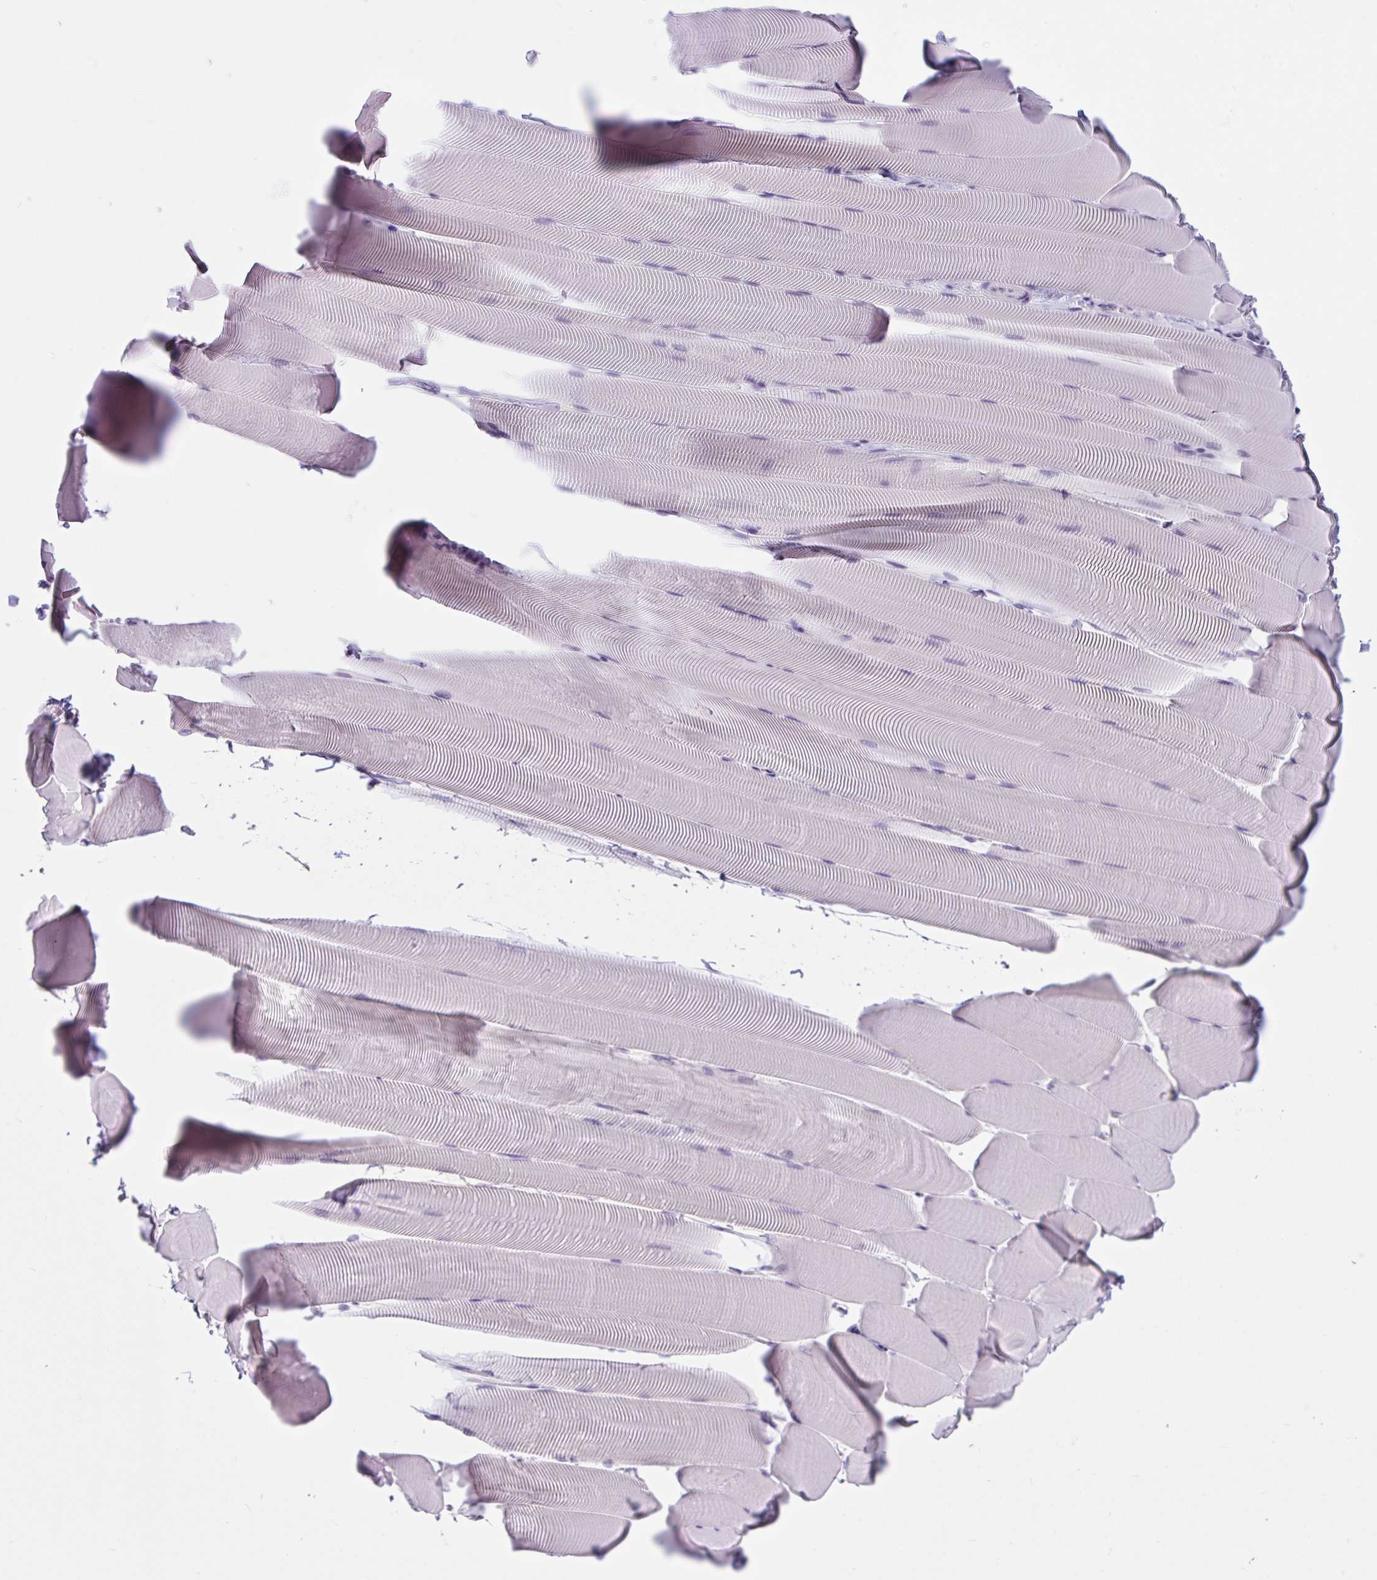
{"staining": {"intensity": "negative", "quantity": "none", "location": "none"}, "tissue": "skeletal muscle", "cell_type": "Myocytes", "image_type": "normal", "snomed": [{"axis": "morphology", "description": "Normal tissue, NOS"}, {"axis": "topography", "description": "Skeletal muscle"}], "caption": "Immunohistochemistry (IHC) of normal skeletal muscle displays no expression in myocytes.", "gene": "WNT9B", "patient": {"sex": "male", "age": 25}}